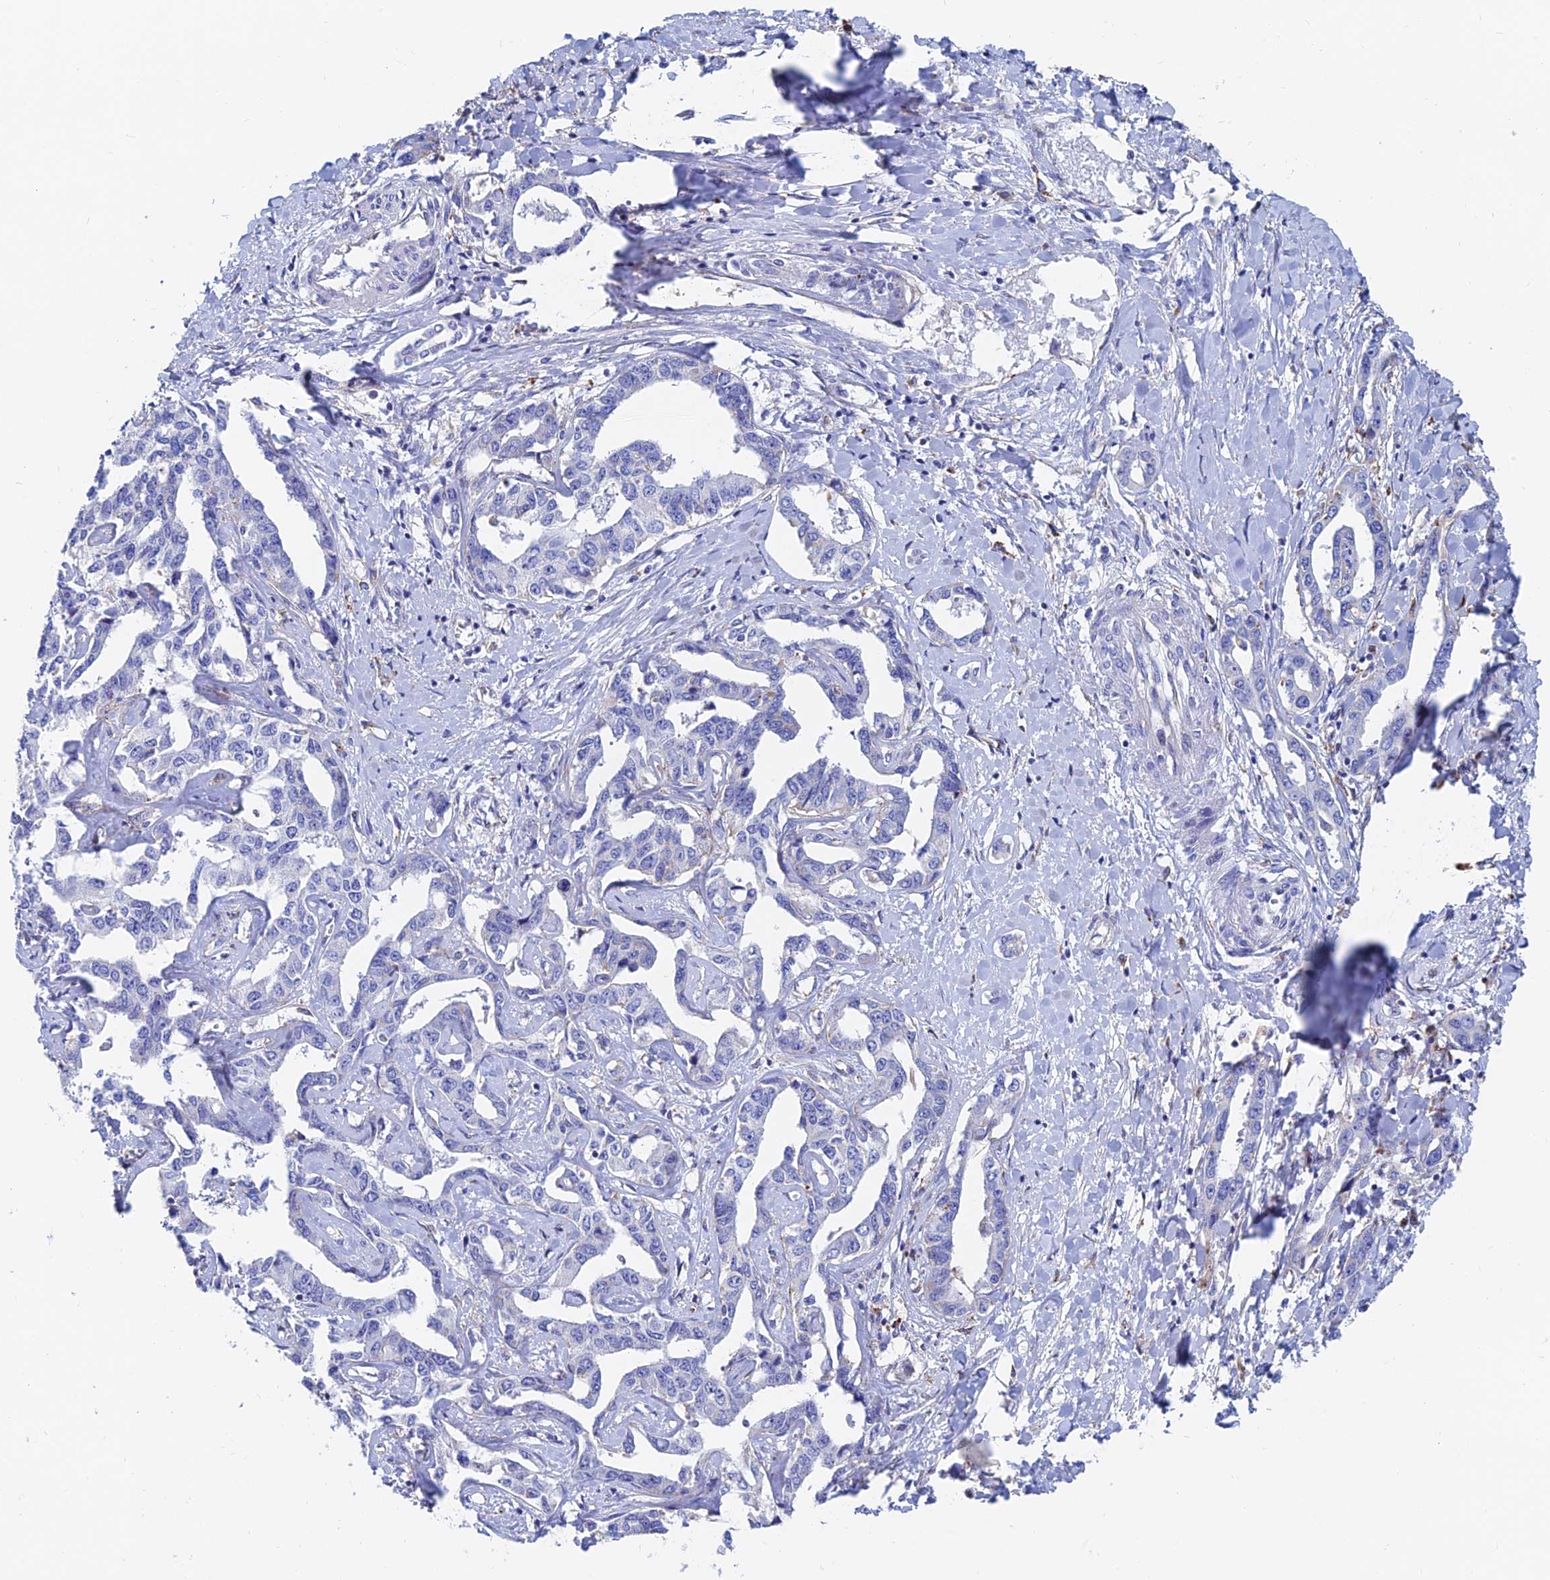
{"staining": {"intensity": "negative", "quantity": "none", "location": "none"}, "tissue": "liver cancer", "cell_type": "Tumor cells", "image_type": "cancer", "snomed": [{"axis": "morphology", "description": "Cholangiocarcinoma"}, {"axis": "topography", "description": "Liver"}], "caption": "There is no significant expression in tumor cells of liver cancer.", "gene": "SPNS1", "patient": {"sex": "male", "age": 59}}